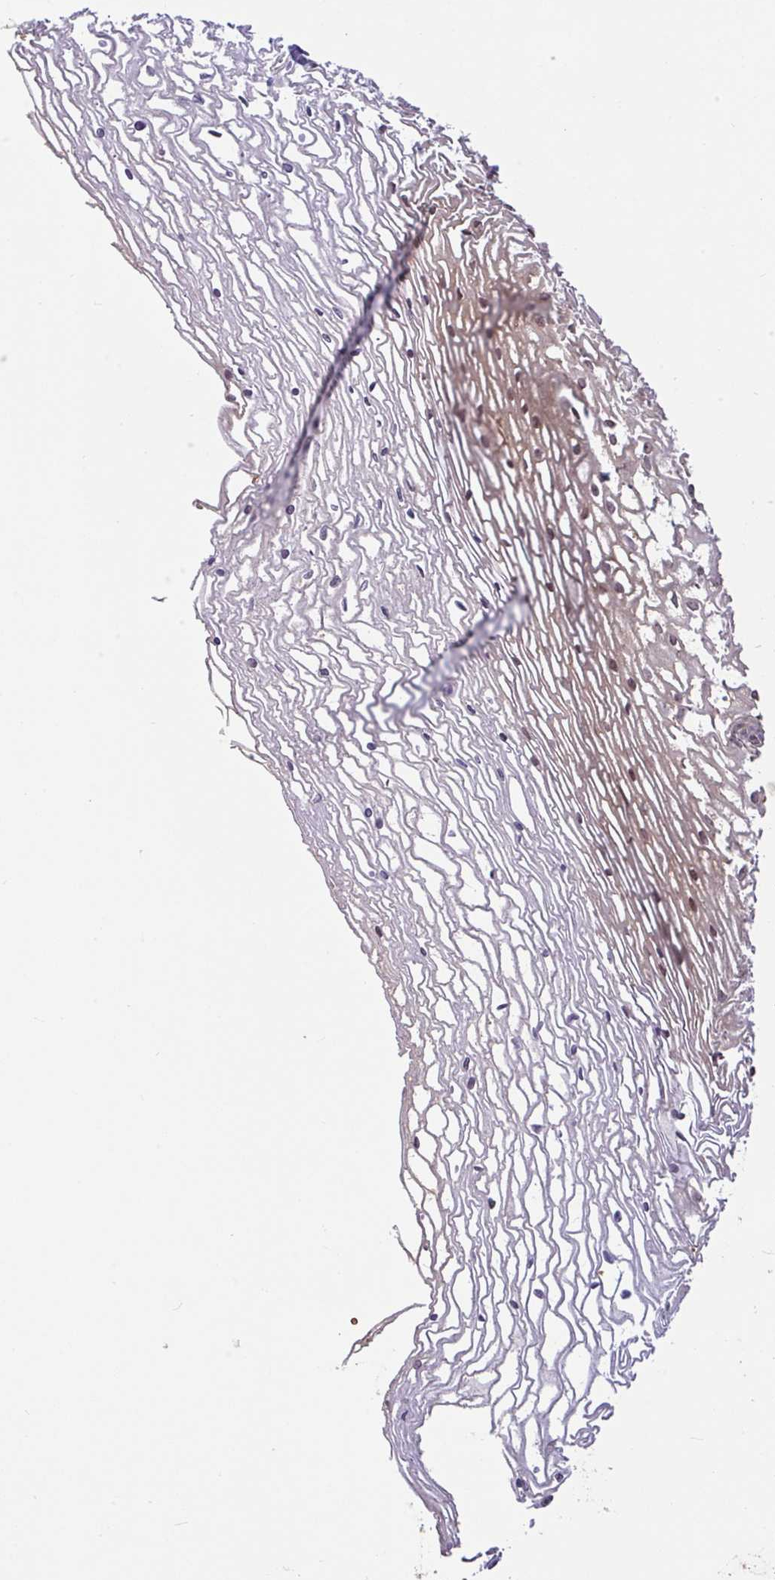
{"staining": {"intensity": "negative", "quantity": "none", "location": "none"}, "tissue": "cervix", "cell_type": "Glandular cells", "image_type": "normal", "snomed": [{"axis": "morphology", "description": "Normal tissue, NOS"}, {"axis": "topography", "description": "Cervix"}], "caption": "Photomicrograph shows no significant protein positivity in glandular cells of benign cervix.", "gene": "C1QTNF9B", "patient": {"sex": "female", "age": 36}}